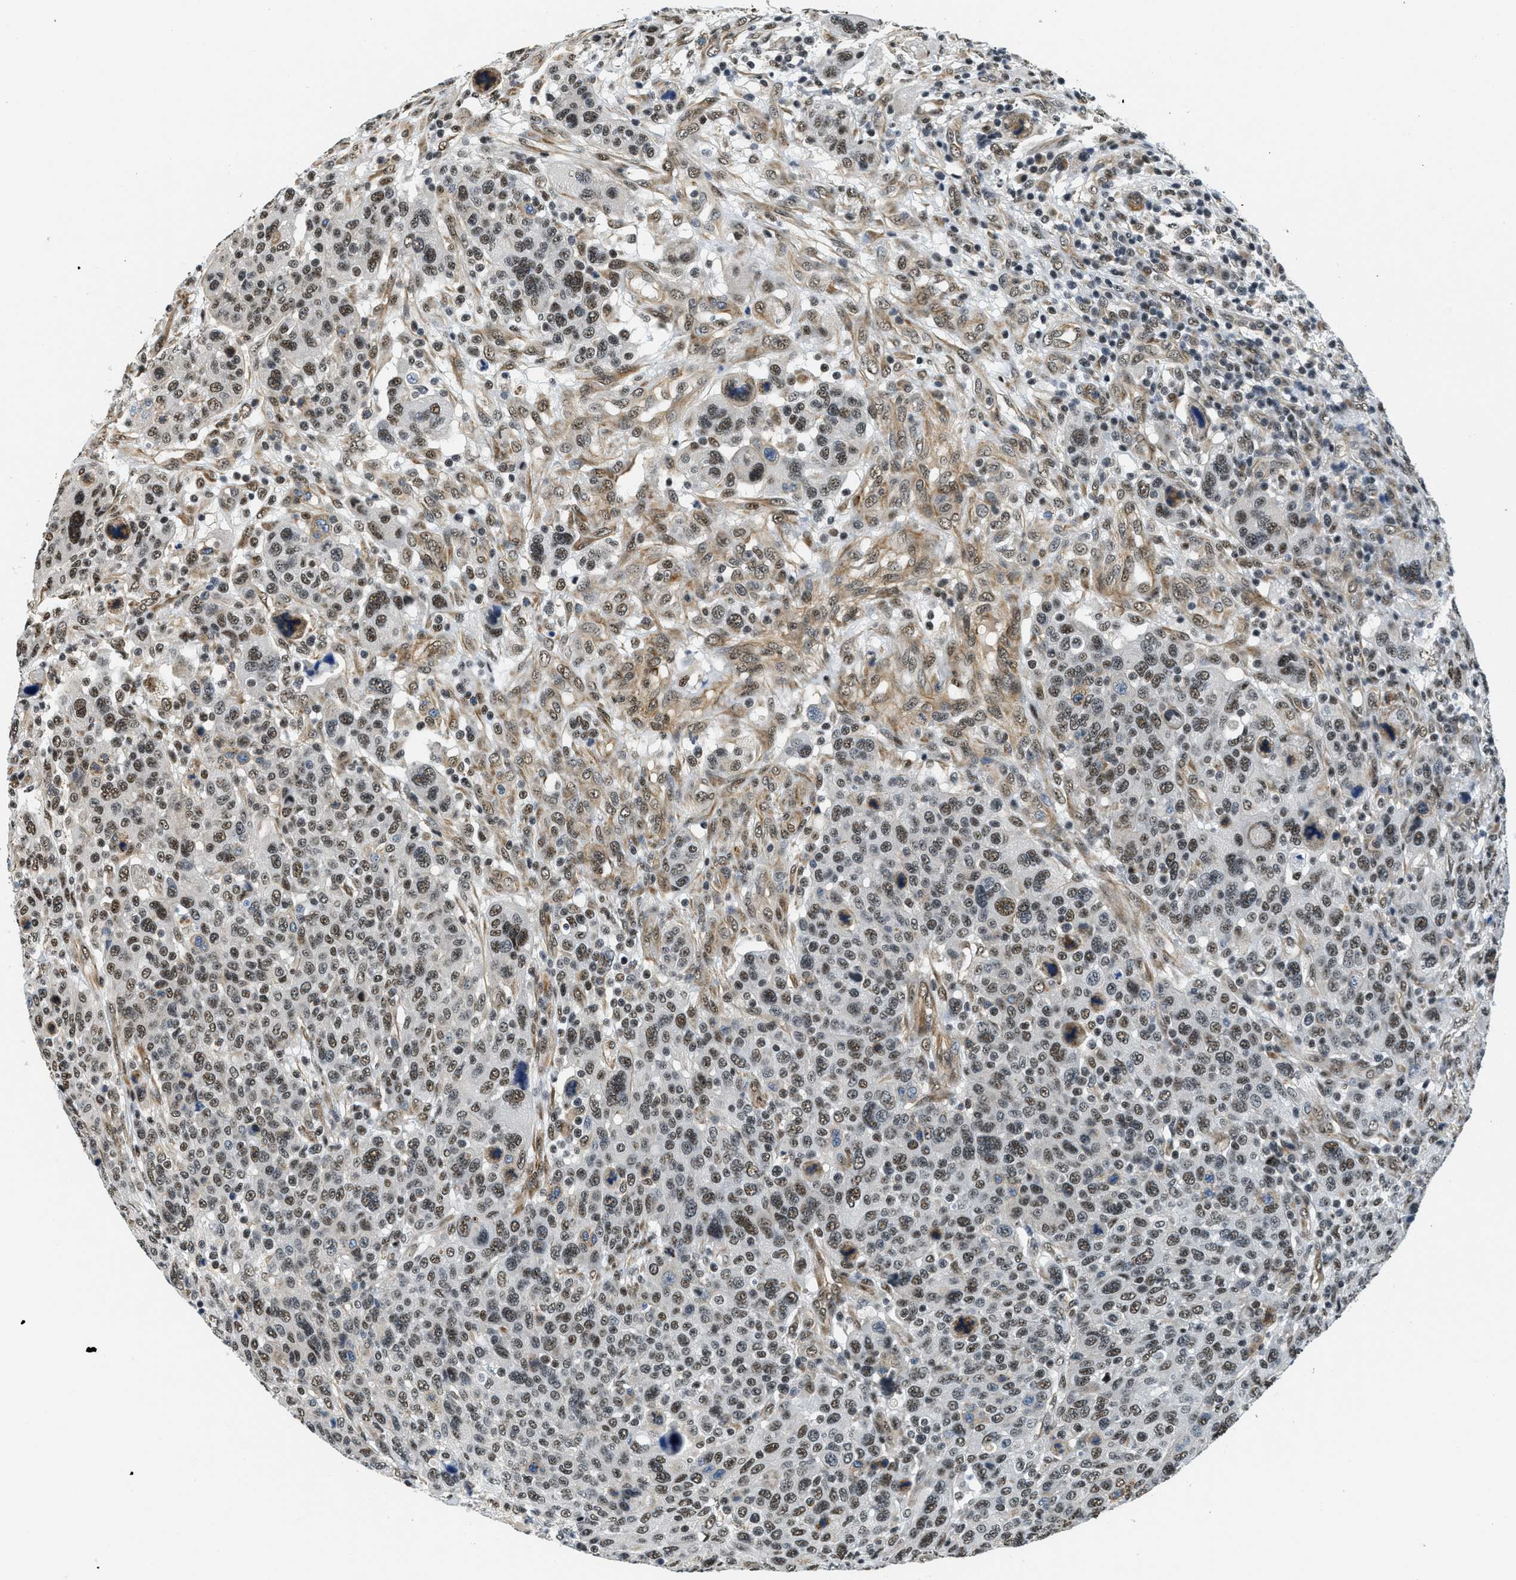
{"staining": {"intensity": "moderate", "quantity": ">75%", "location": "cytoplasmic/membranous,nuclear"}, "tissue": "breast cancer", "cell_type": "Tumor cells", "image_type": "cancer", "snomed": [{"axis": "morphology", "description": "Duct carcinoma"}, {"axis": "topography", "description": "Breast"}], "caption": "IHC (DAB) staining of human breast infiltrating ductal carcinoma demonstrates moderate cytoplasmic/membranous and nuclear protein staining in approximately >75% of tumor cells. The staining is performed using DAB (3,3'-diaminobenzidine) brown chromogen to label protein expression. The nuclei are counter-stained blue using hematoxylin.", "gene": "CFAP36", "patient": {"sex": "female", "age": 37}}